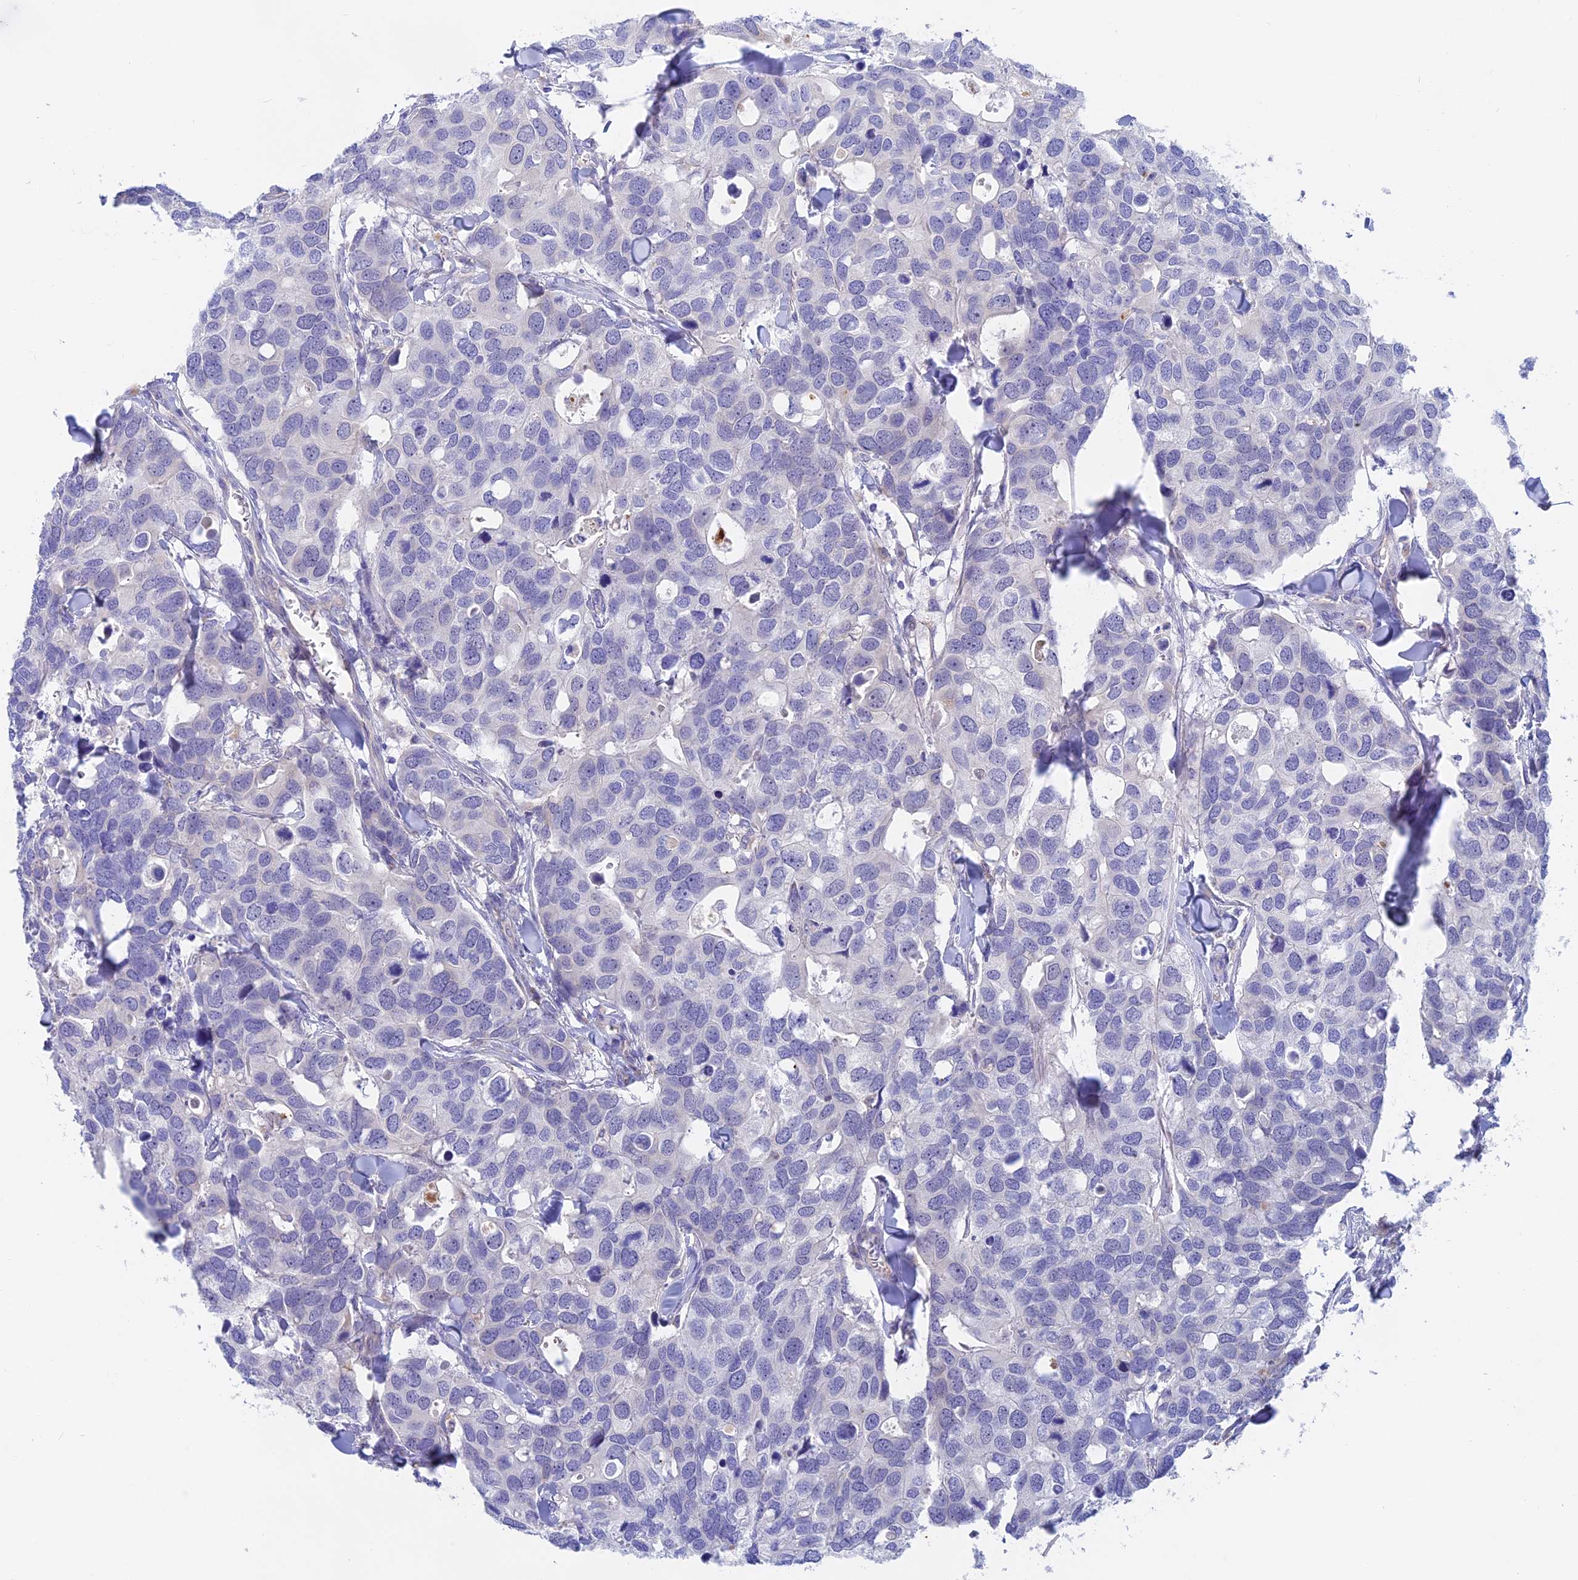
{"staining": {"intensity": "negative", "quantity": "none", "location": "none"}, "tissue": "breast cancer", "cell_type": "Tumor cells", "image_type": "cancer", "snomed": [{"axis": "morphology", "description": "Duct carcinoma"}, {"axis": "topography", "description": "Breast"}], "caption": "This micrograph is of infiltrating ductal carcinoma (breast) stained with IHC to label a protein in brown with the nuclei are counter-stained blue. There is no expression in tumor cells.", "gene": "GLB1L", "patient": {"sex": "female", "age": 83}}